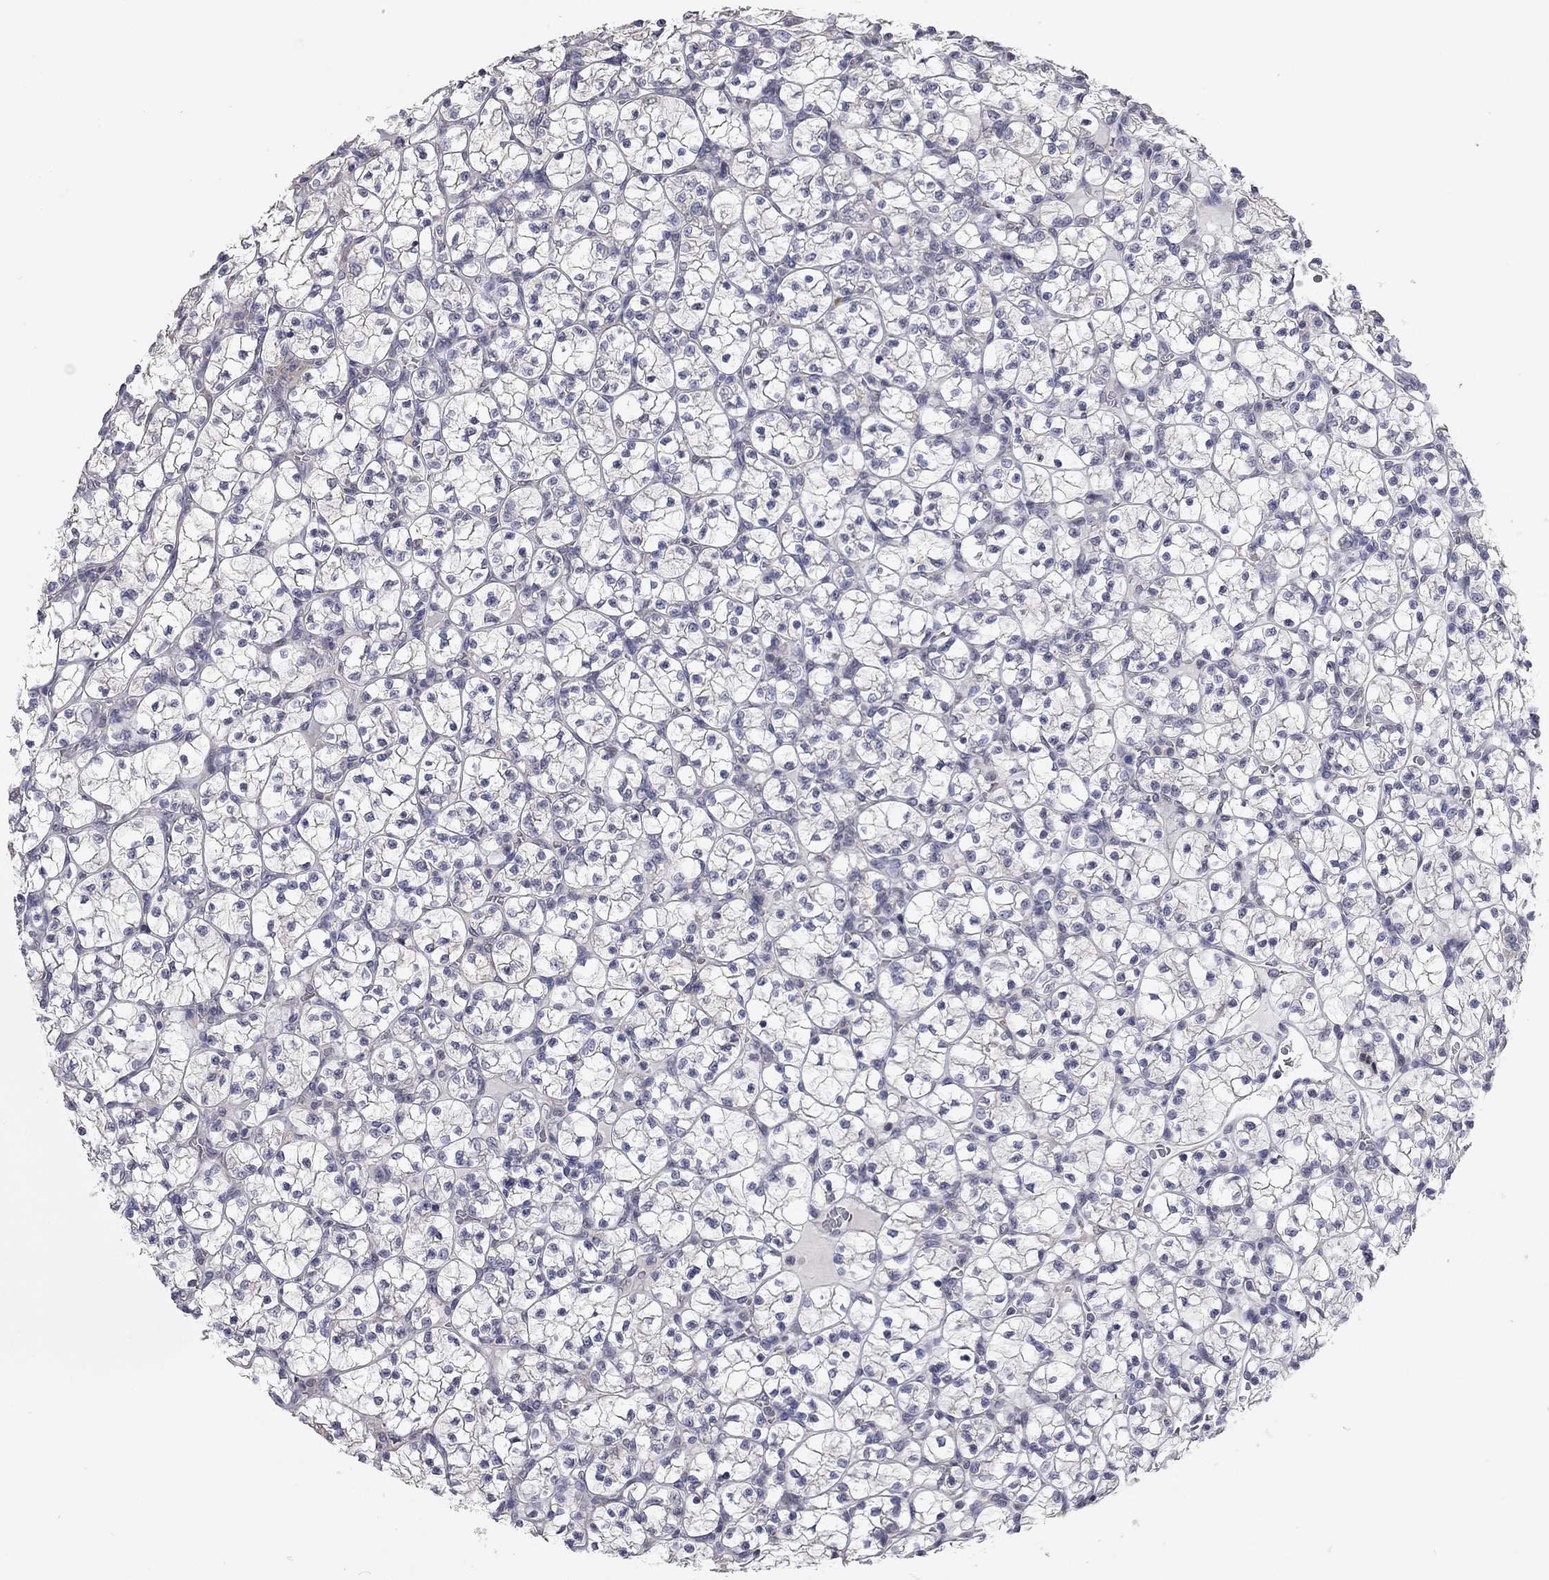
{"staining": {"intensity": "negative", "quantity": "none", "location": "none"}, "tissue": "renal cancer", "cell_type": "Tumor cells", "image_type": "cancer", "snomed": [{"axis": "morphology", "description": "Adenocarcinoma, NOS"}, {"axis": "topography", "description": "Kidney"}], "caption": "IHC image of neoplastic tissue: adenocarcinoma (renal) stained with DAB (3,3'-diaminobenzidine) reveals no significant protein staining in tumor cells.", "gene": "XAGE2", "patient": {"sex": "female", "age": 89}}